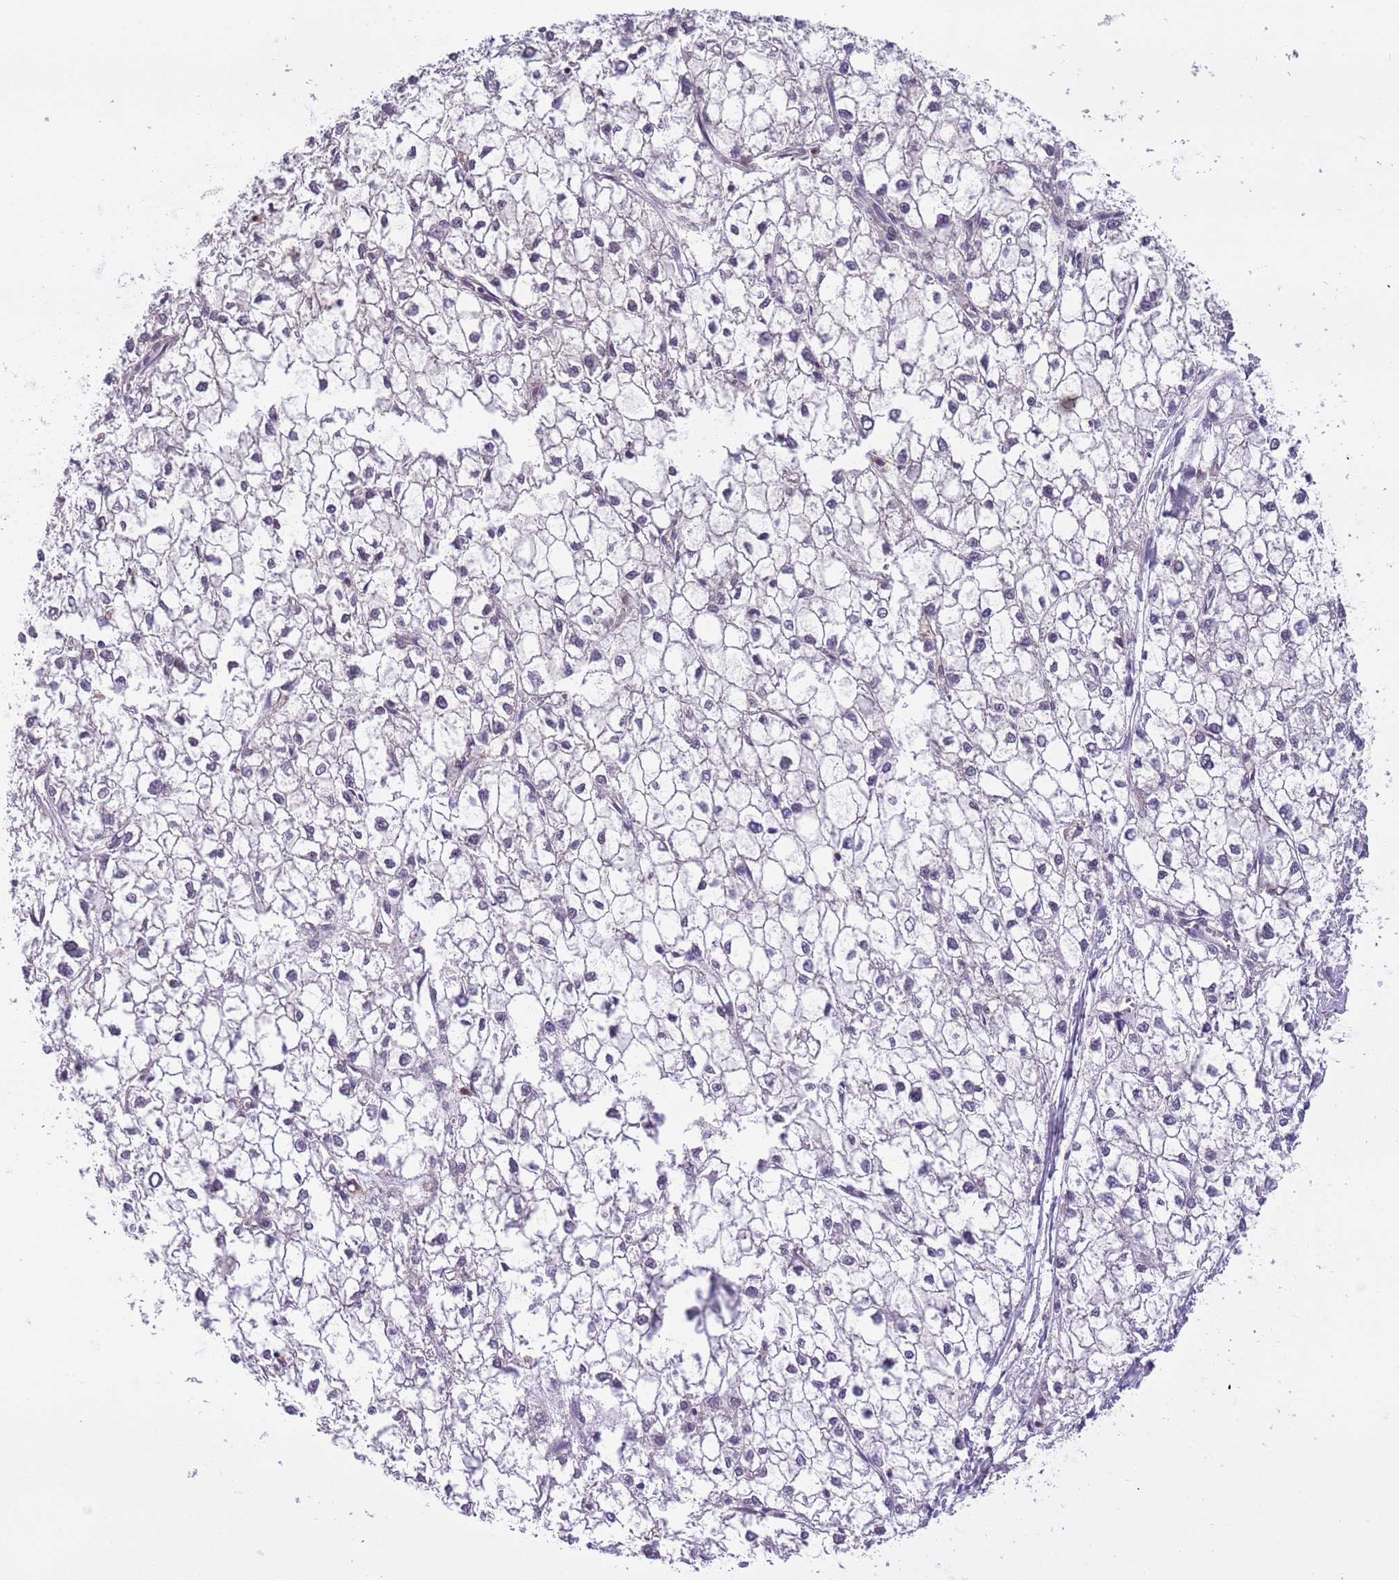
{"staining": {"intensity": "negative", "quantity": "none", "location": "none"}, "tissue": "liver cancer", "cell_type": "Tumor cells", "image_type": "cancer", "snomed": [{"axis": "morphology", "description": "Carcinoma, Hepatocellular, NOS"}, {"axis": "topography", "description": "Liver"}], "caption": "Immunohistochemistry (IHC) photomicrograph of human liver cancer (hepatocellular carcinoma) stained for a protein (brown), which reveals no positivity in tumor cells.", "gene": "STIP1", "patient": {"sex": "female", "age": 43}}